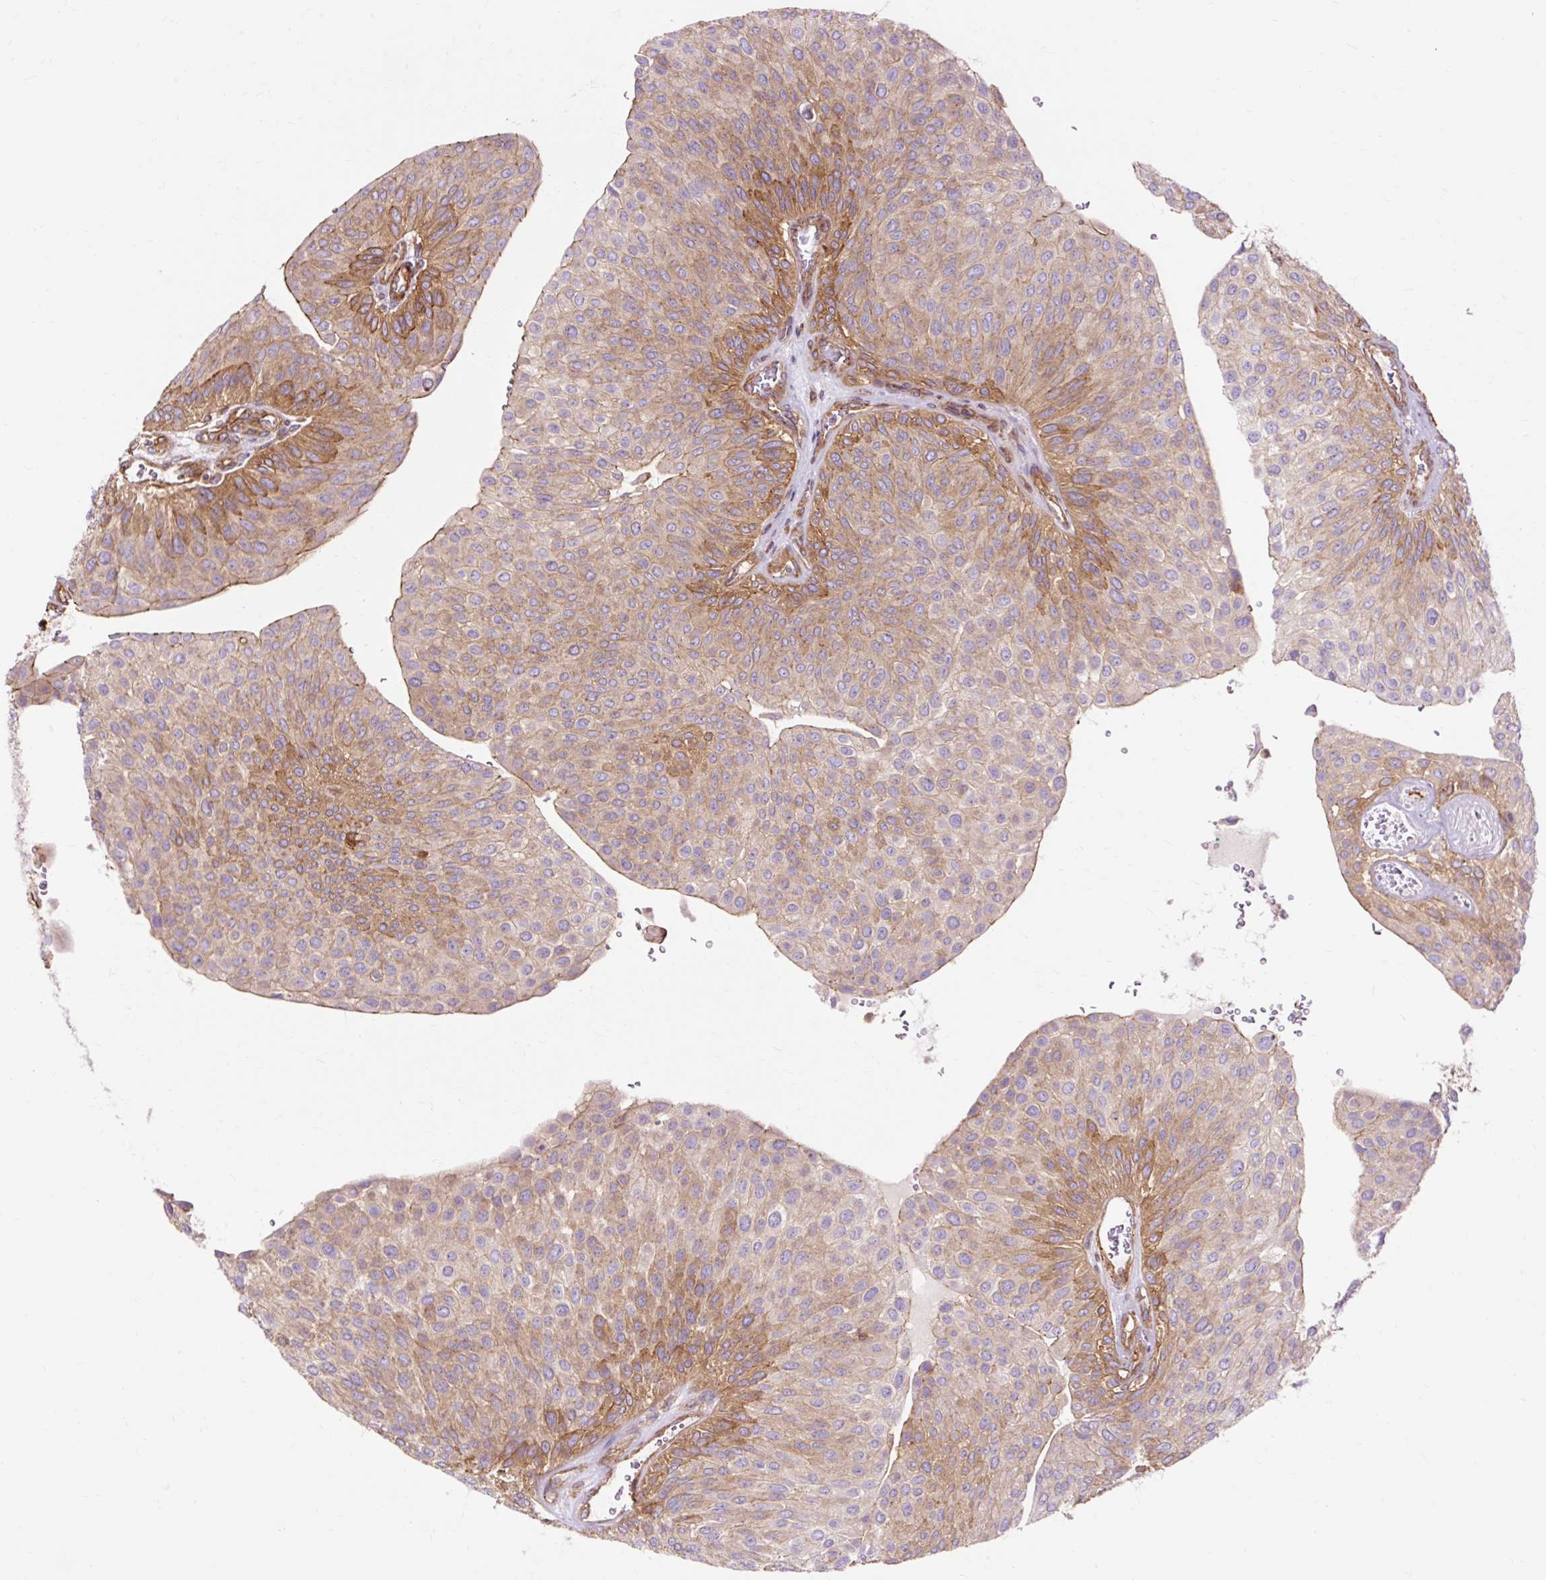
{"staining": {"intensity": "moderate", "quantity": "25%-75%", "location": "cytoplasmic/membranous"}, "tissue": "urothelial cancer", "cell_type": "Tumor cells", "image_type": "cancer", "snomed": [{"axis": "morphology", "description": "Urothelial carcinoma, NOS"}, {"axis": "topography", "description": "Urinary bladder"}], "caption": "Moderate cytoplasmic/membranous protein expression is seen in about 25%-75% of tumor cells in urothelial cancer.", "gene": "TBC1D2B", "patient": {"sex": "male", "age": 67}}